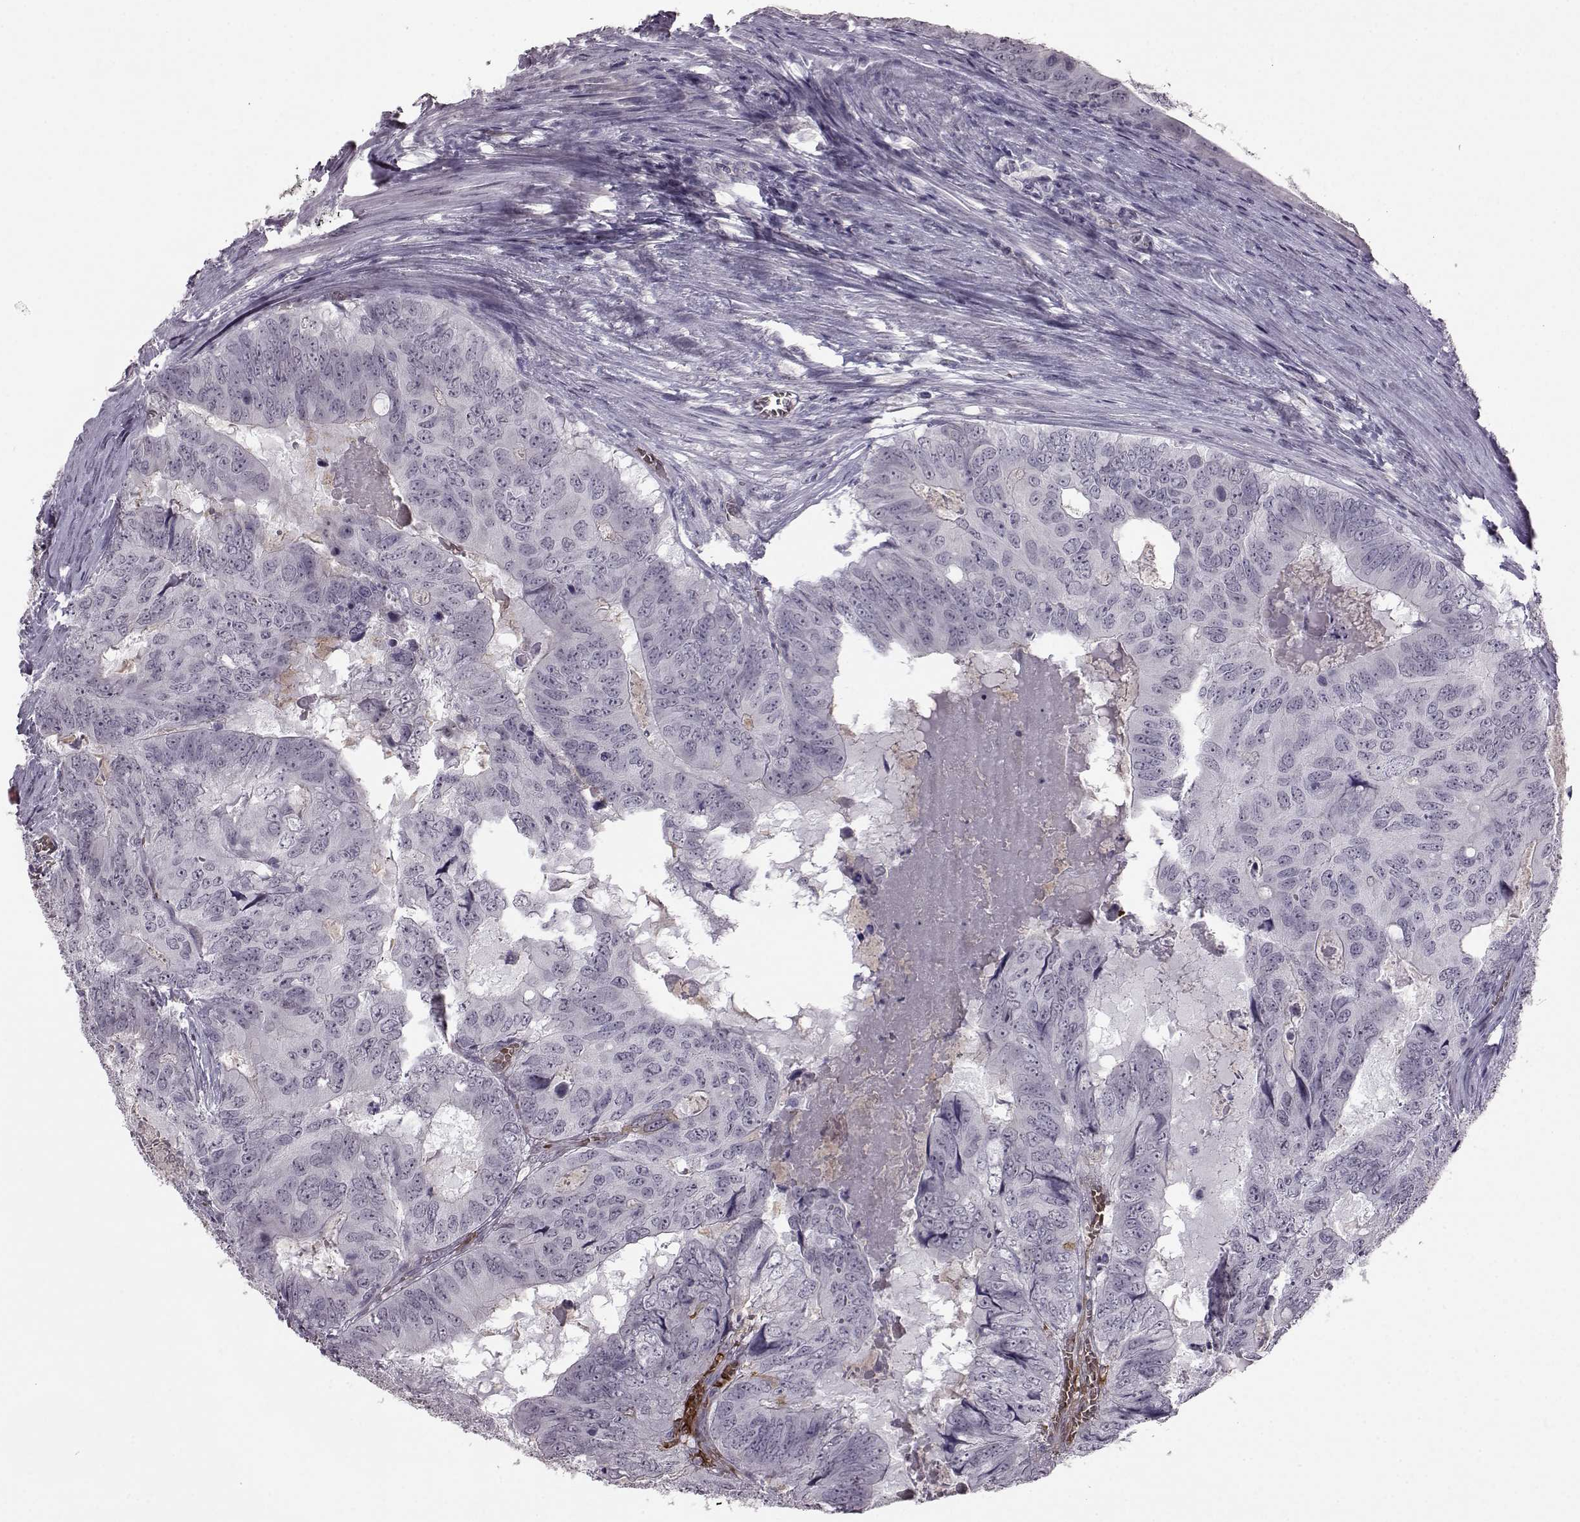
{"staining": {"intensity": "negative", "quantity": "none", "location": "none"}, "tissue": "colorectal cancer", "cell_type": "Tumor cells", "image_type": "cancer", "snomed": [{"axis": "morphology", "description": "Adenocarcinoma, NOS"}, {"axis": "topography", "description": "Colon"}], "caption": "The histopathology image displays no significant staining in tumor cells of colorectal cancer (adenocarcinoma).", "gene": "PROP1", "patient": {"sex": "male", "age": 79}}